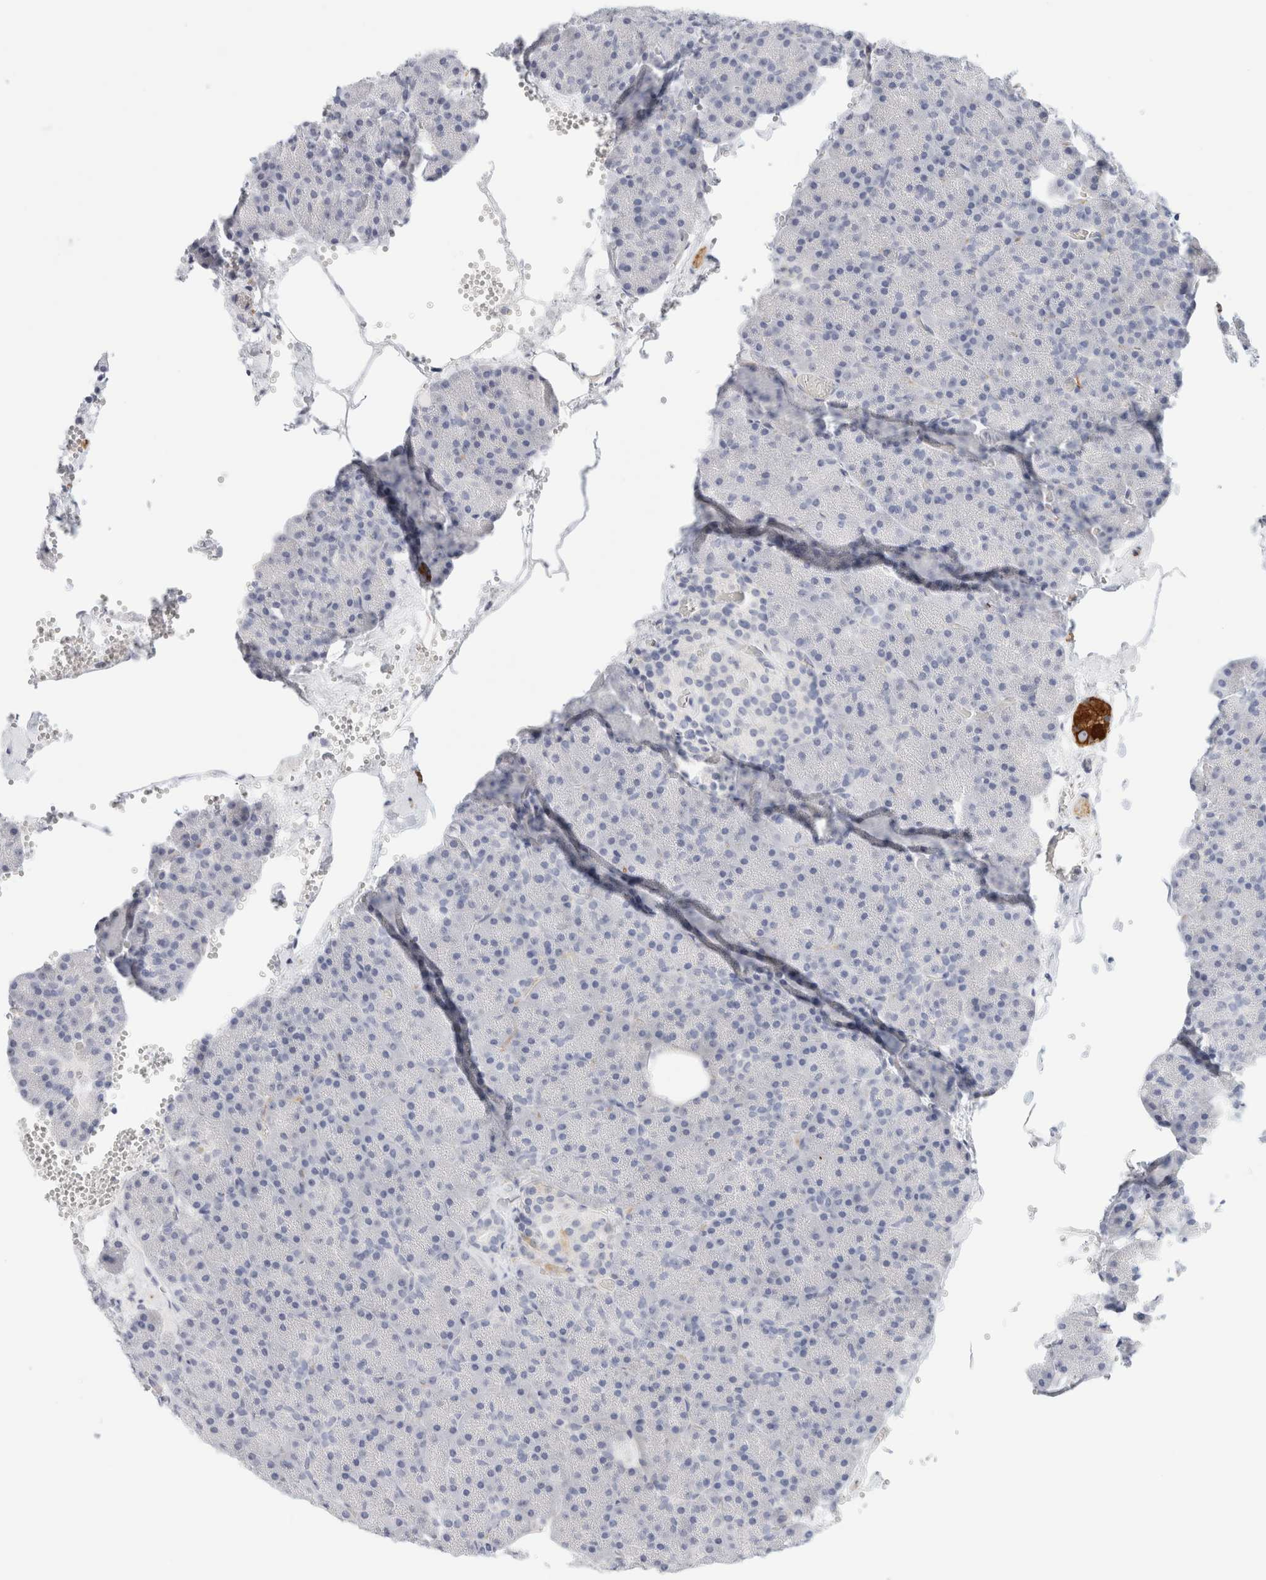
{"staining": {"intensity": "negative", "quantity": "none", "location": "none"}, "tissue": "pancreas", "cell_type": "Exocrine glandular cells", "image_type": "normal", "snomed": [{"axis": "morphology", "description": "Normal tissue, NOS"}, {"axis": "morphology", "description": "Carcinoid, malignant, NOS"}, {"axis": "topography", "description": "Pancreas"}], "caption": "Immunohistochemistry of unremarkable pancreas displays no expression in exocrine glandular cells.", "gene": "RTN4", "patient": {"sex": "female", "age": 35}}